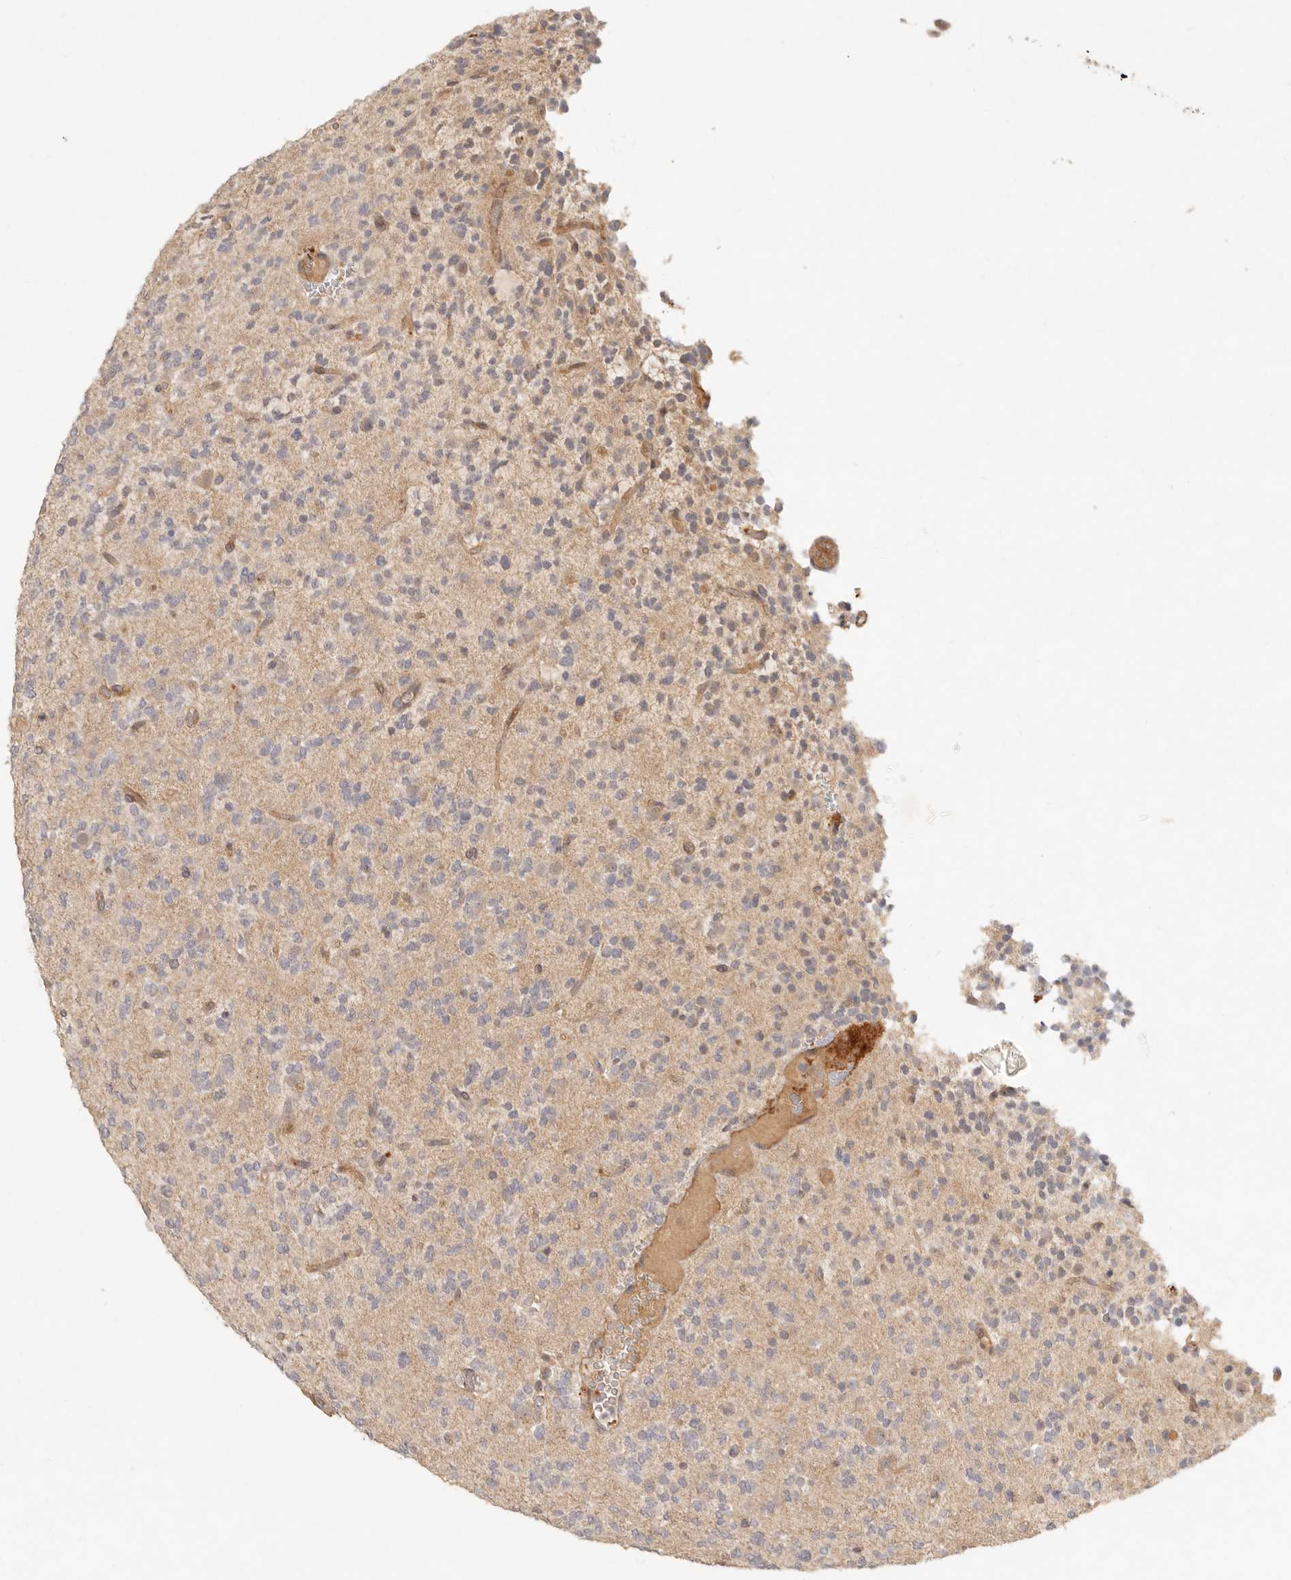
{"staining": {"intensity": "weak", "quantity": "<25%", "location": "cytoplasmic/membranous"}, "tissue": "glioma", "cell_type": "Tumor cells", "image_type": "cancer", "snomed": [{"axis": "morphology", "description": "Glioma, malignant, Low grade"}, {"axis": "topography", "description": "Brain"}], "caption": "Immunohistochemical staining of human glioma reveals no significant expression in tumor cells.", "gene": "VIPR1", "patient": {"sex": "male", "age": 38}}